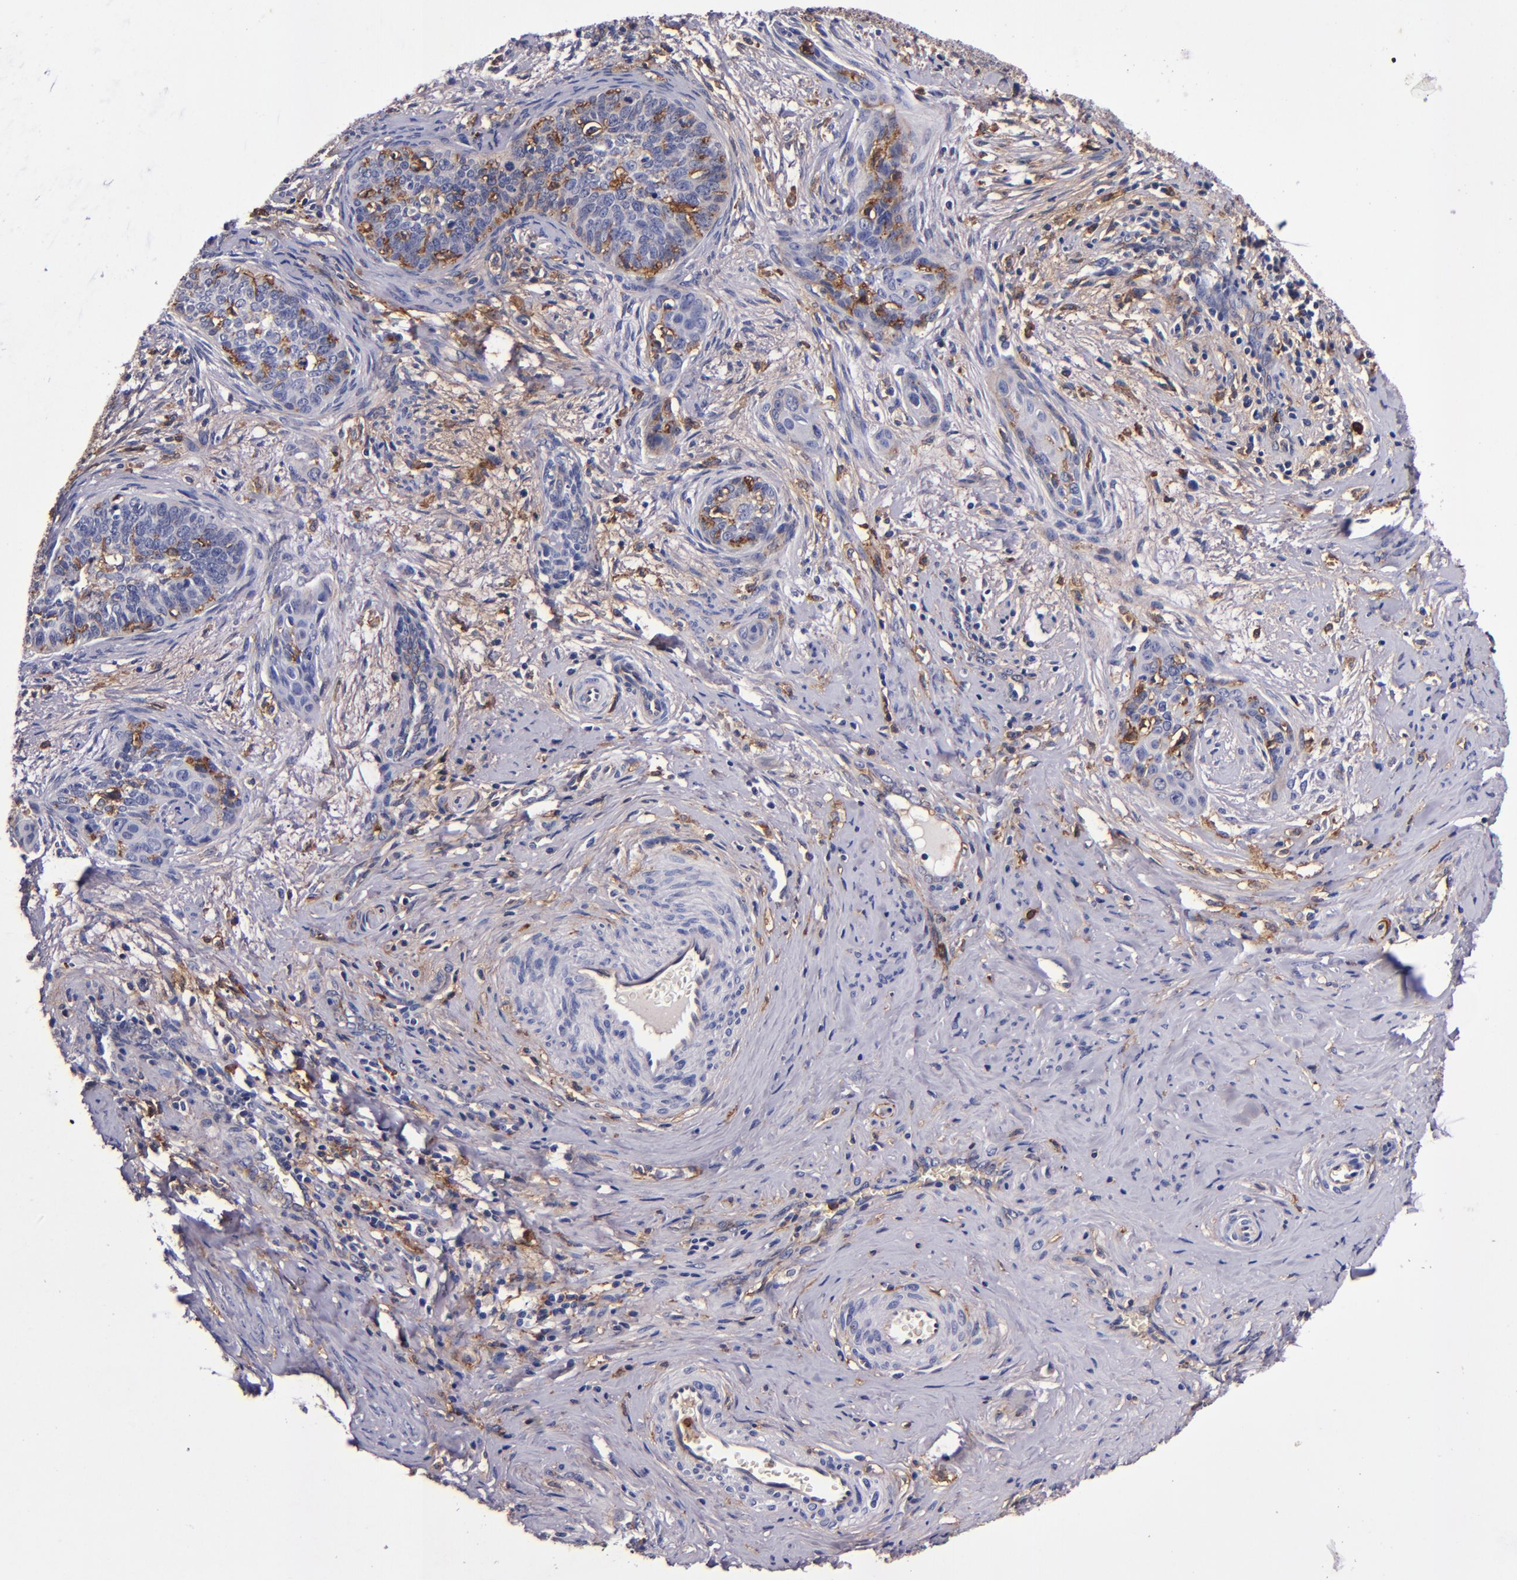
{"staining": {"intensity": "strong", "quantity": "<25%", "location": "cytoplasmic/membranous"}, "tissue": "cervical cancer", "cell_type": "Tumor cells", "image_type": "cancer", "snomed": [{"axis": "morphology", "description": "Squamous cell carcinoma, NOS"}, {"axis": "topography", "description": "Cervix"}], "caption": "Human cervical cancer (squamous cell carcinoma) stained with a protein marker shows strong staining in tumor cells.", "gene": "SIRPA", "patient": {"sex": "female", "age": 33}}